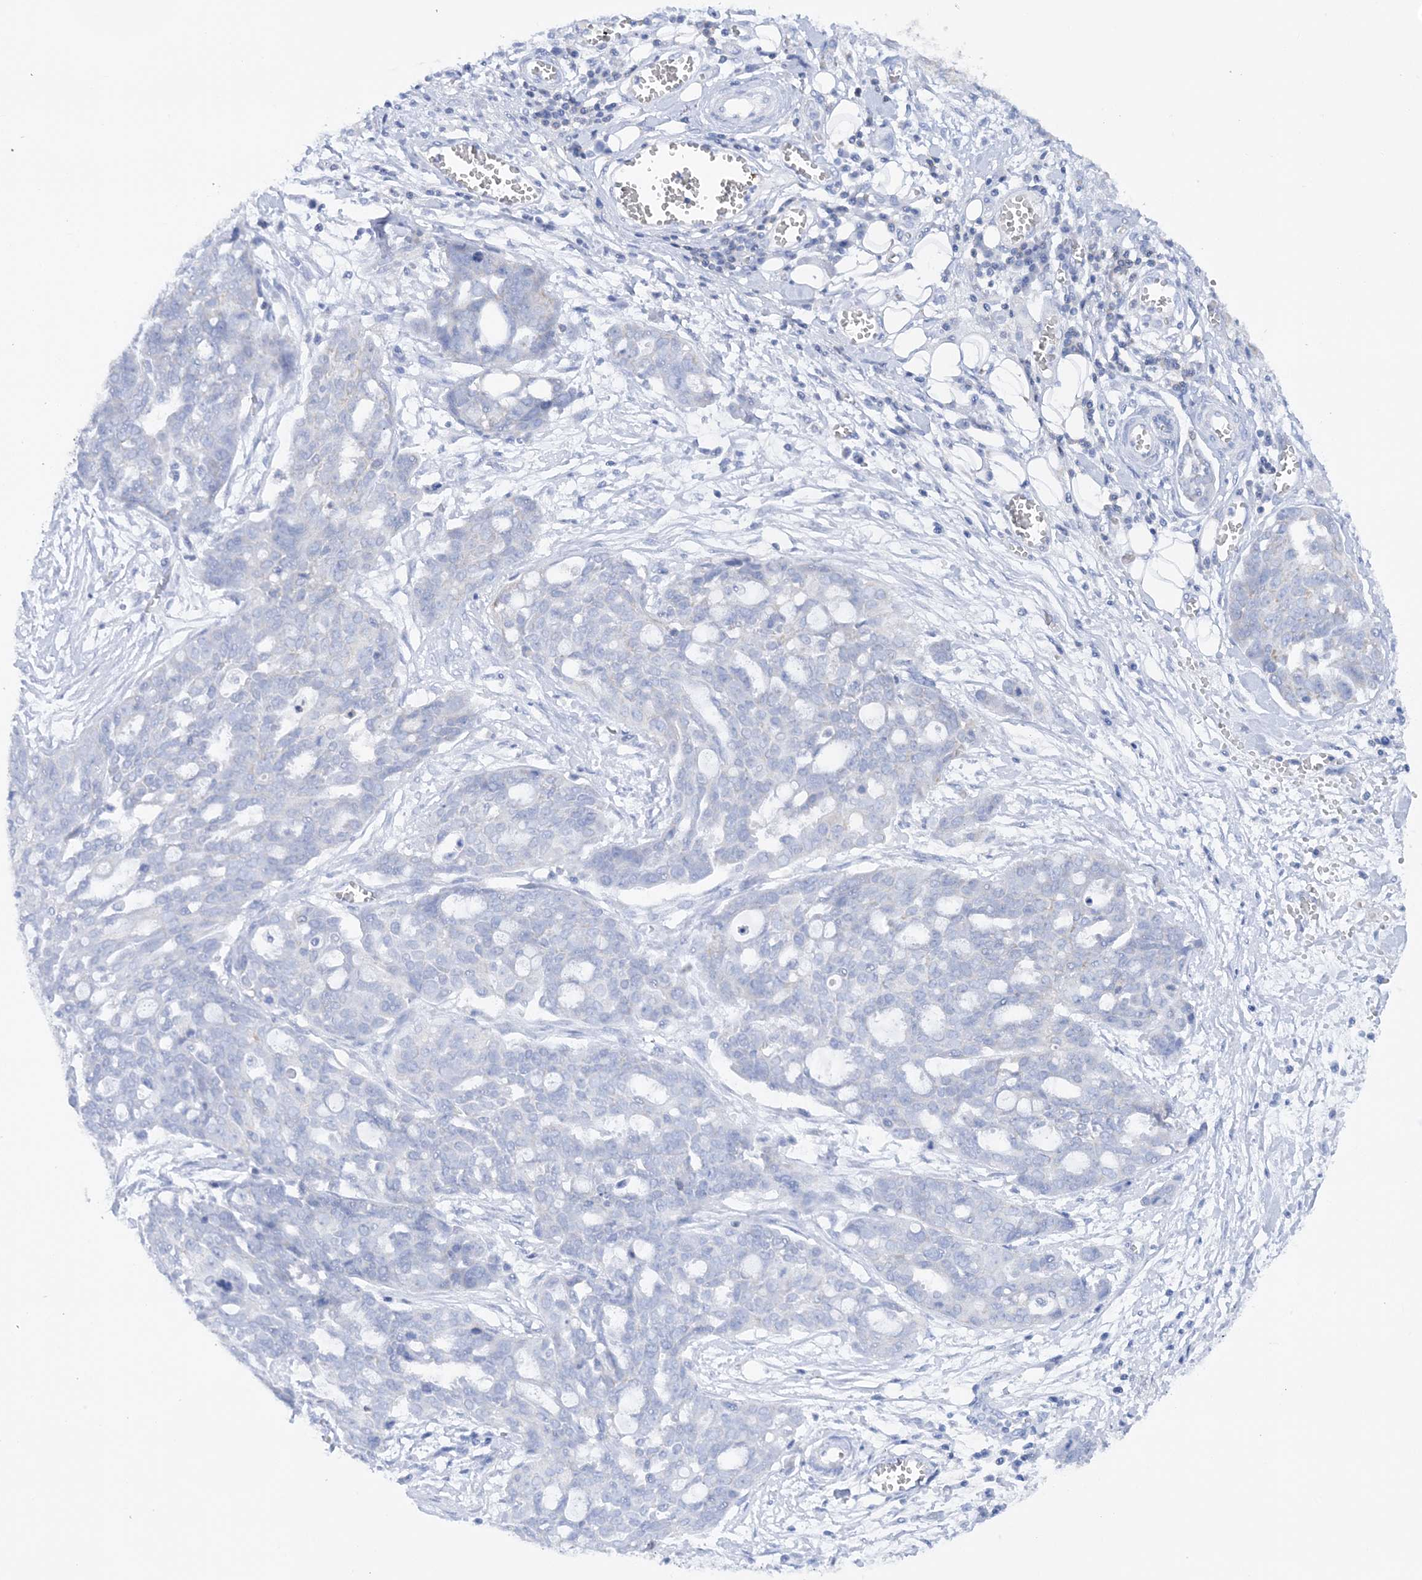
{"staining": {"intensity": "negative", "quantity": "none", "location": "none"}, "tissue": "ovarian cancer", "cell_type": "Tumor cells", "image_type": "cancer", "snomed": [{"axis": "morphology", "description": "Cystadenocarcinoma, serous, NOS"}, {"axis": "topography", "description": "Soft tissue"}, {"axis": "topography", "description": "Ovary"}], "caption": "This is an immunohistochemistry histopathology image of human serous cystadenocarcinoma (ovarian). There is no expression in tumor cells.", "gene": "TTC32", "patient": {"sex": "female", "age": 57}}